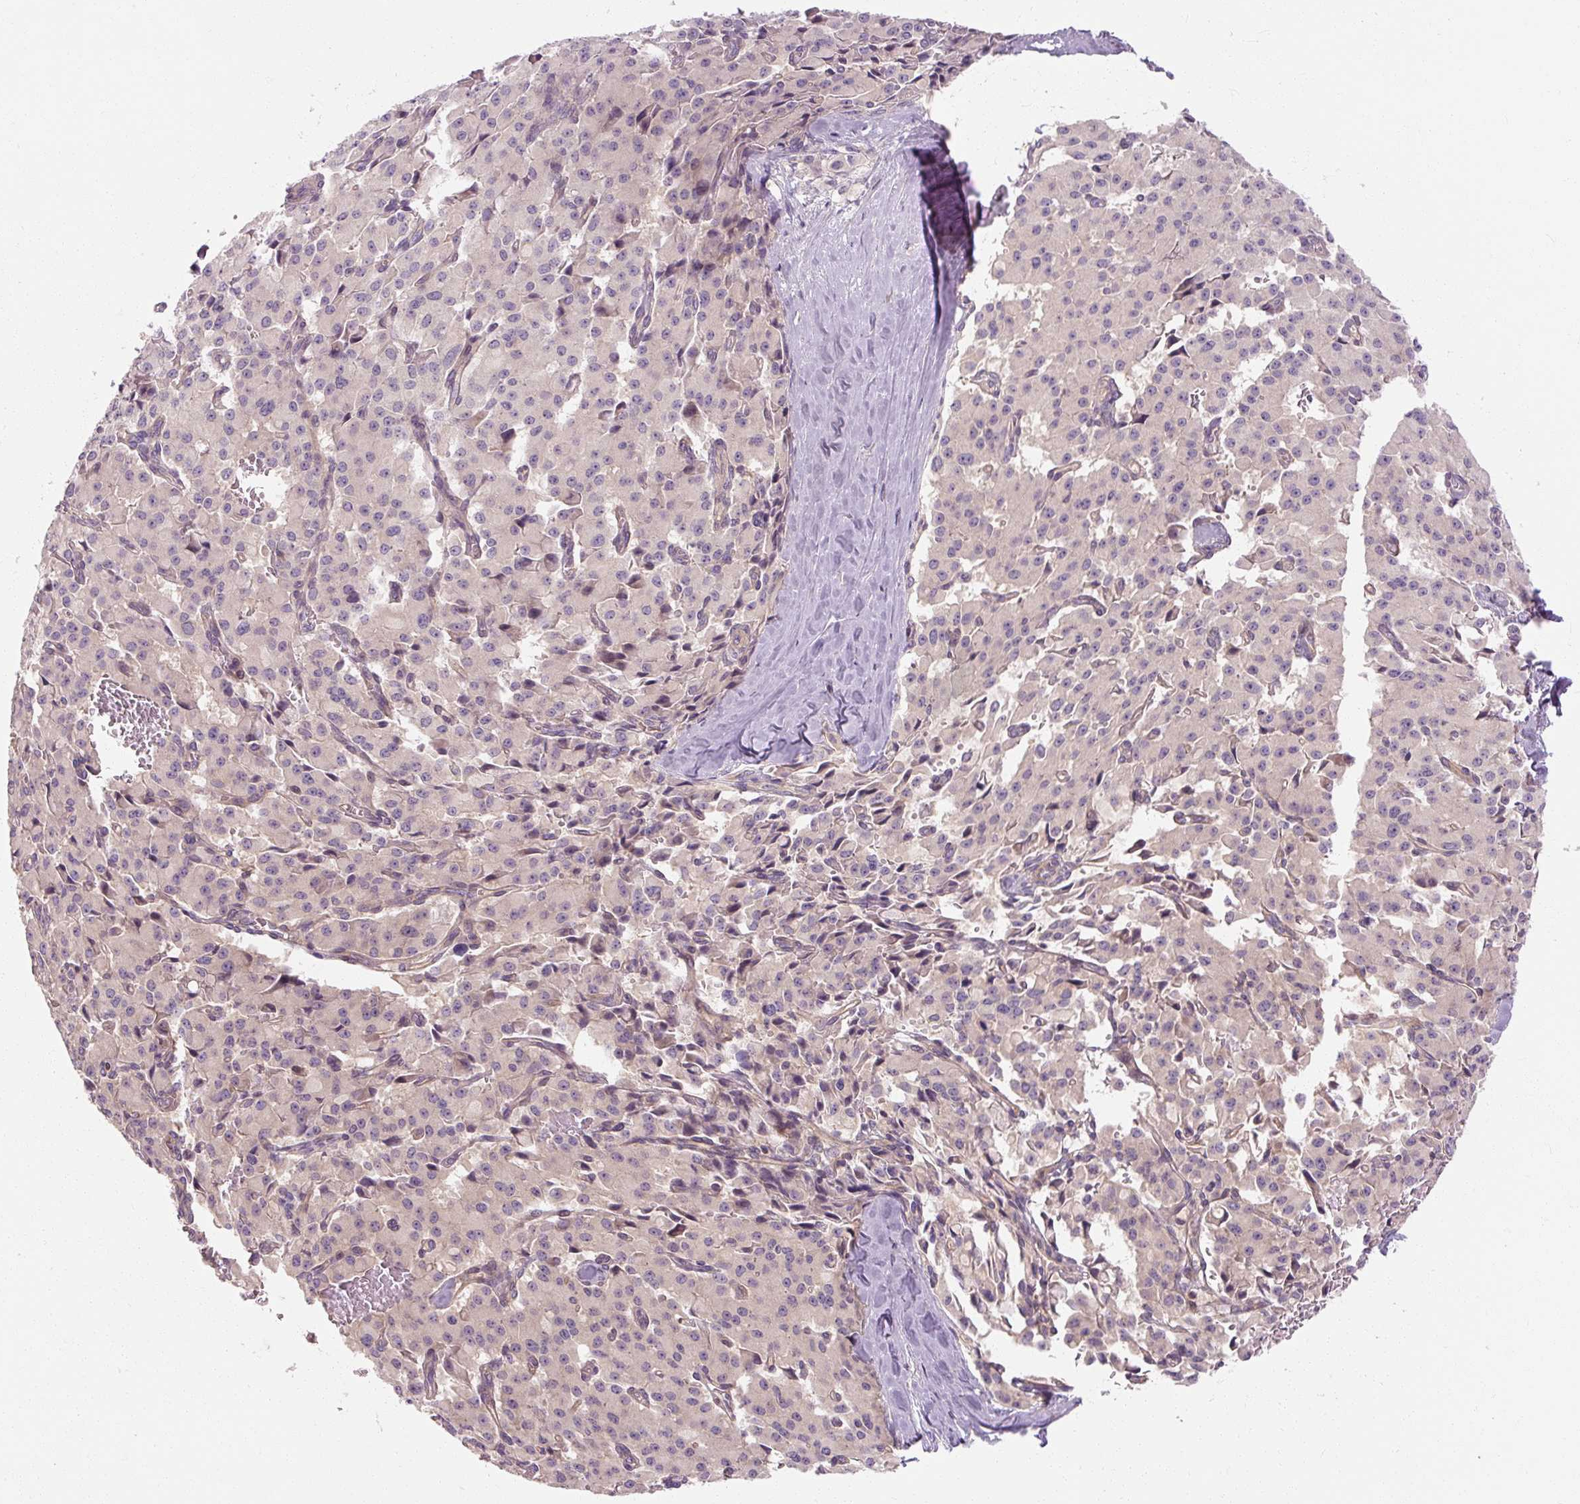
{"staining": {"intensity": "negative", "quantity": "none", "location": "none"}, "tissue": "pancreatic cancer", "cell_type": "Tumor cells", "image_type": "cancer", "snomed": [{"axis": "morphology", "description": "Adenocarcinoma, NOS"}, {"axis": "topography", "description": "Pancreas"}], "caption": "Histopathology image shows no protein expression in tumor cells of pancreatic adenocarcinoma tissue.", "gene": "RB1CC1", "patient": {"sex": "male", "age": 65}}